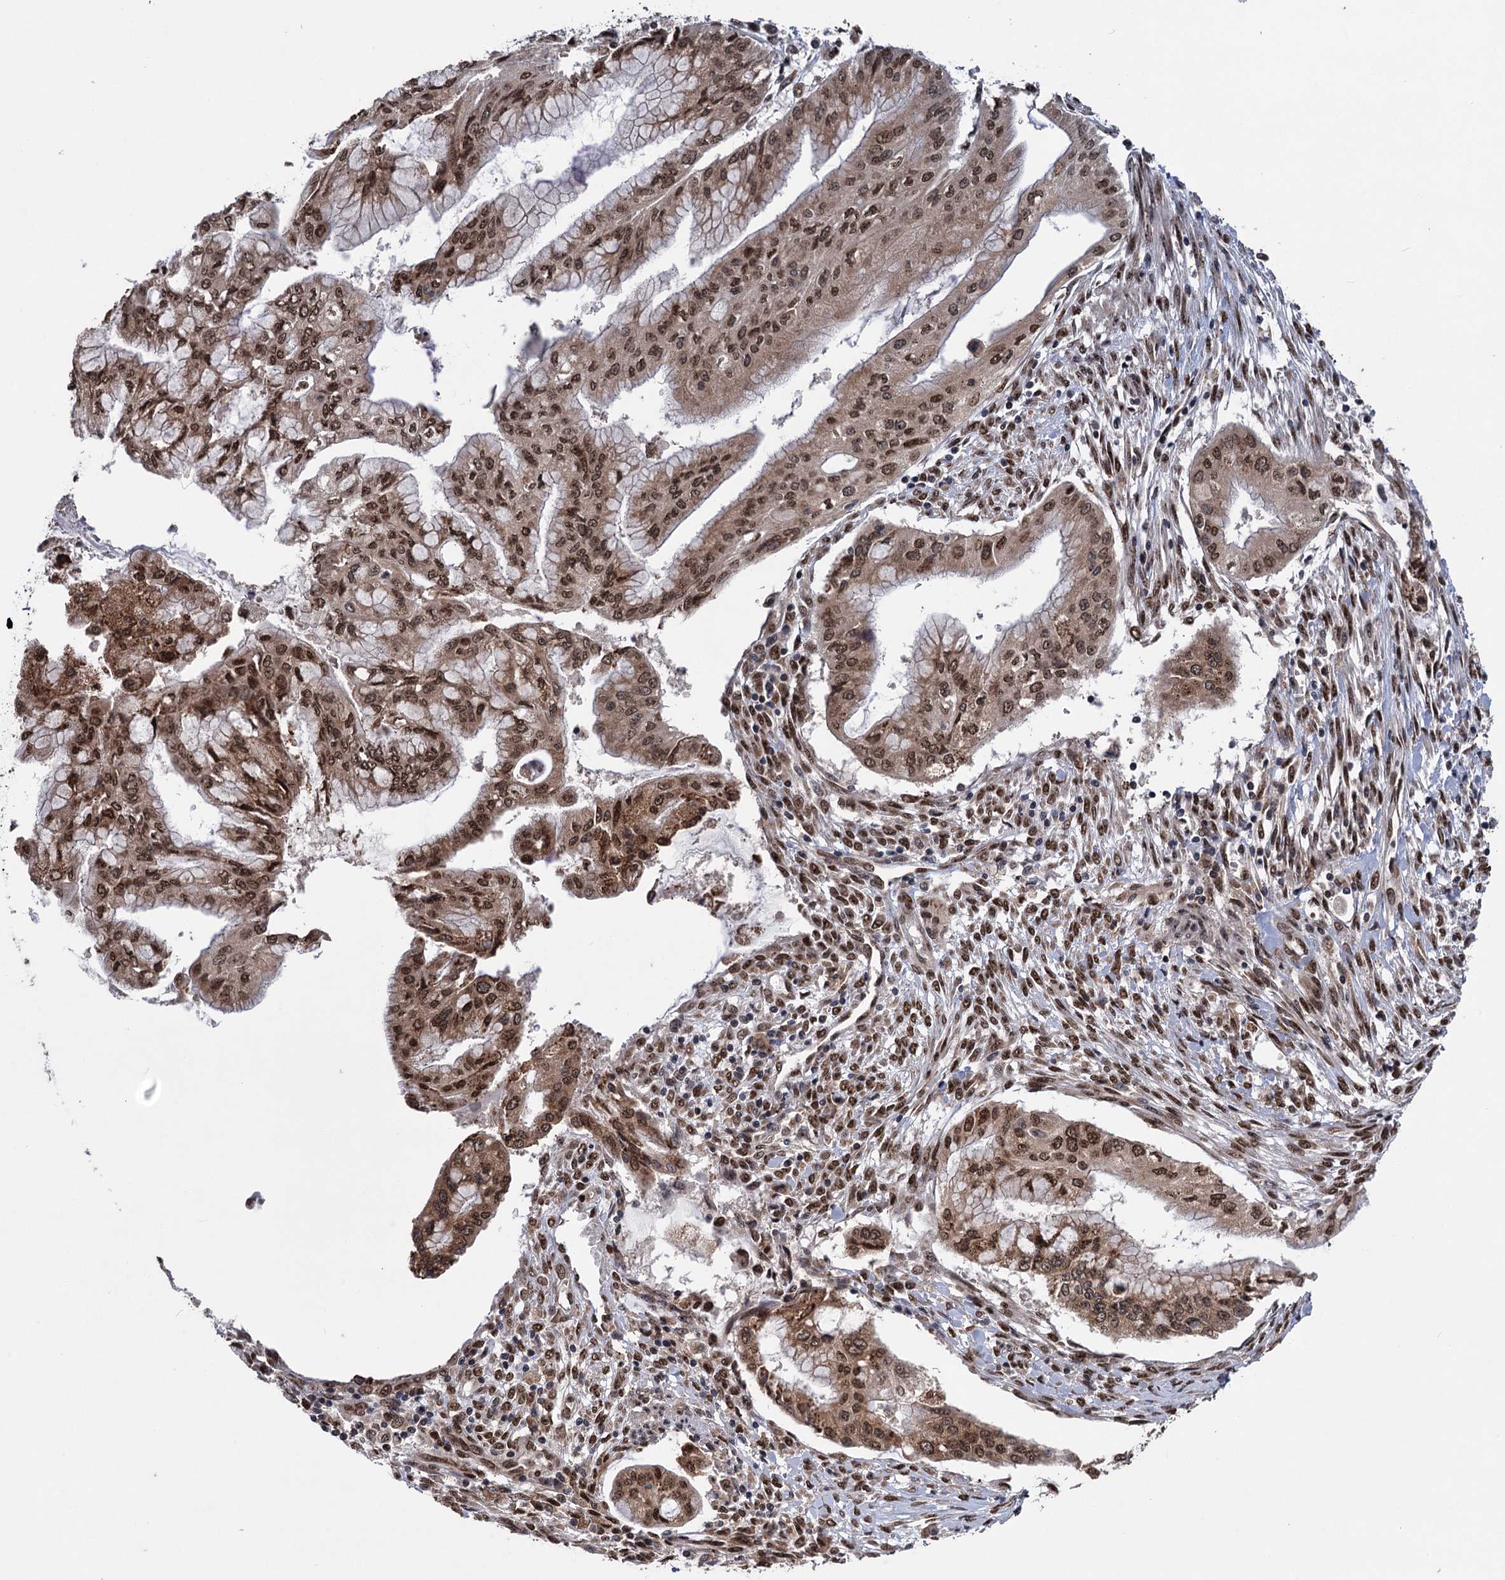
{"staining": {"intensity": "moderate", "quantity": ">75%", "location": "cytoplasmic/membranous,nuclear"}, "tissue": "pancreatic cancer", "cell_type": "Tumor cells", "image_type": "cancer", "snomed": [{"axis": "morphology", "description": "Adenocarcinoma, NOS"}, {"axis": "topography", "description": "Pancreas"}], "caption": "IHC image of human adenocarcinoma (pancreatic) stained for a protein (brown), which reveals medium levels of moderate cytoplasmic/membranous and nuclear expression in about >75% of tumor cells.", "gene": "MESD", "patient": {"sex": "male", "age": 46}}